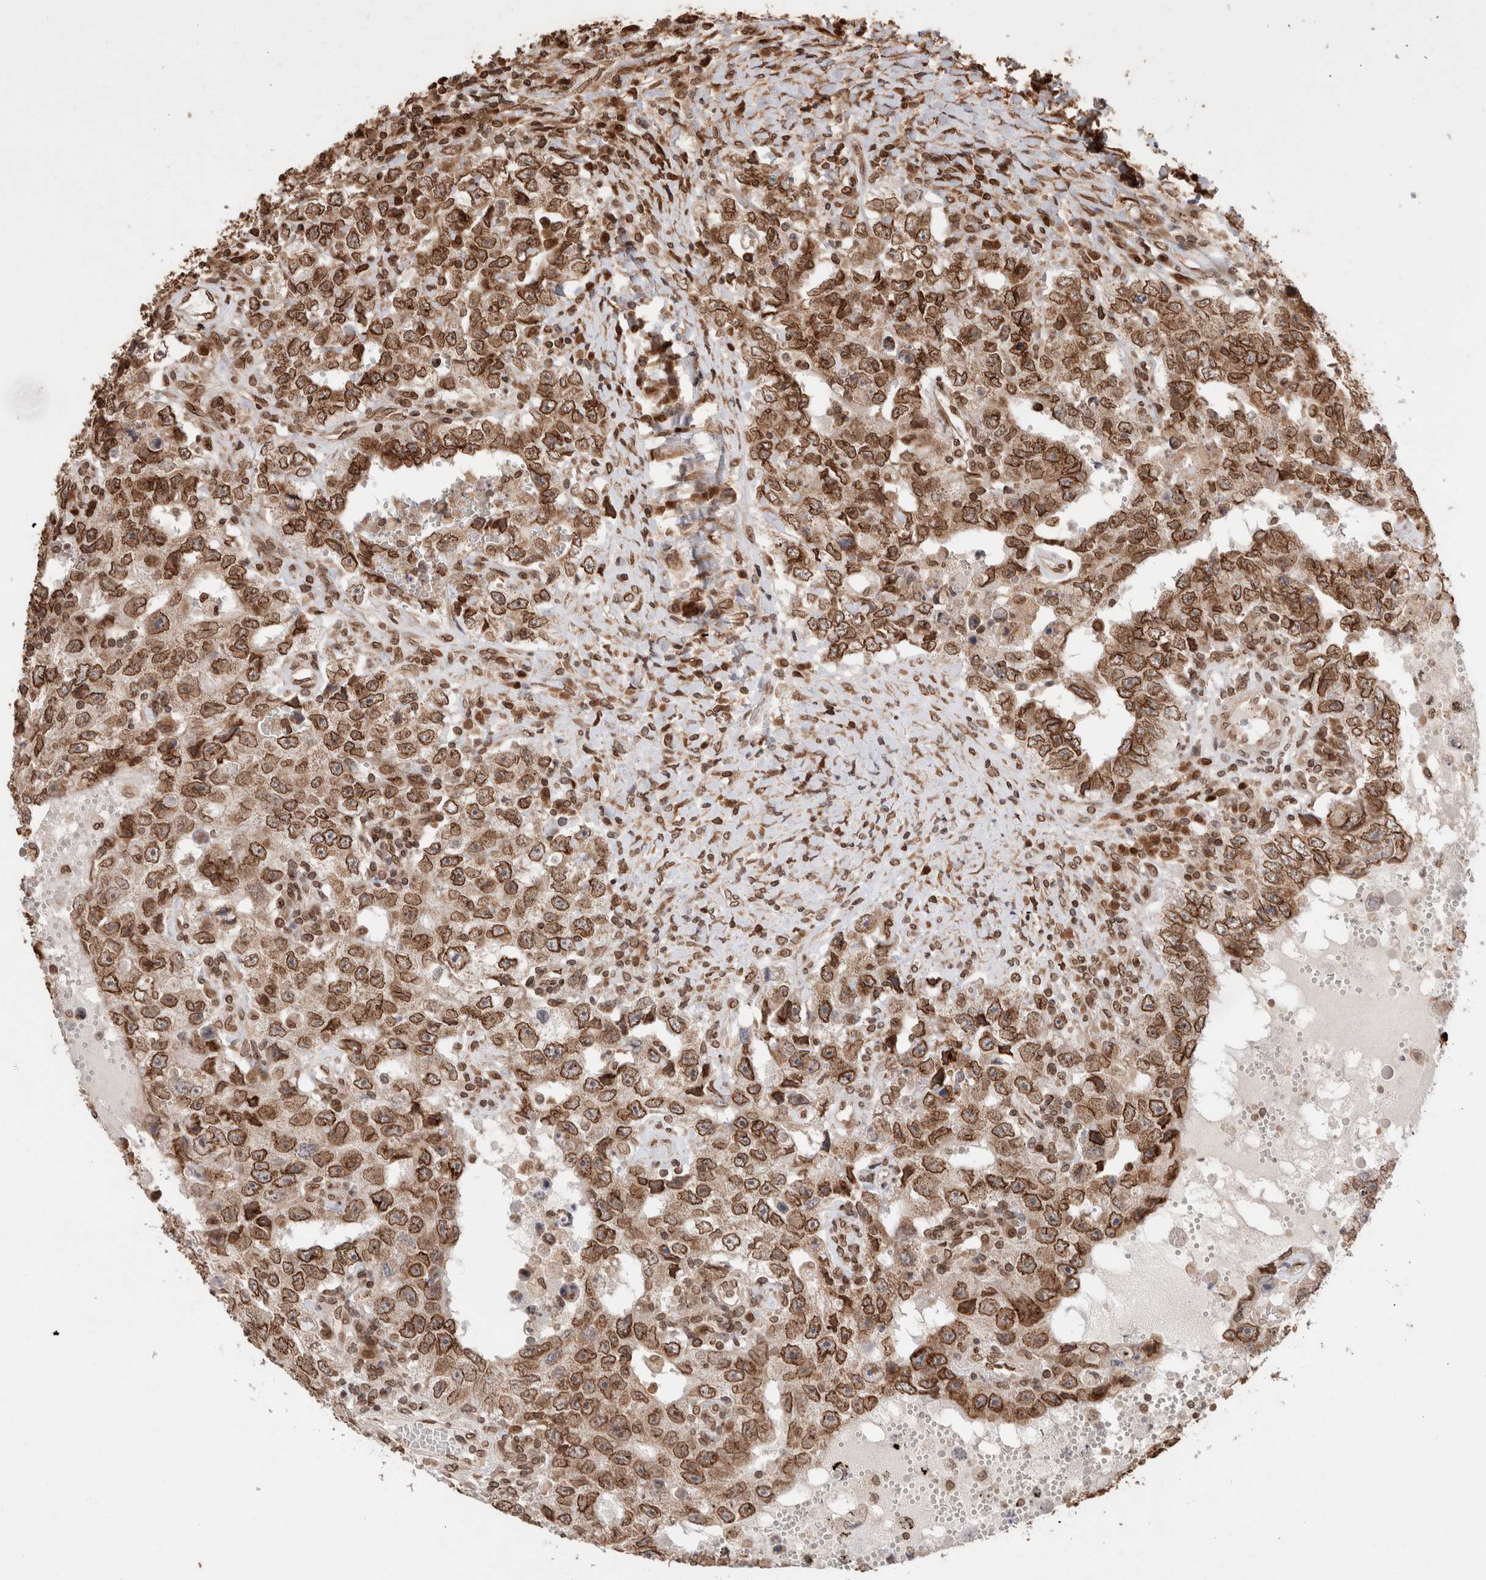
{"staining": {"intensity": "strong", "quantity": ">75%", "location": "cytoplasmic/membranous,nuclear"}, "tissue": "testis cancer", "cell_type": "Tumor cells", "image_type": "cancer", "snomed": [{"axis": "morphology", "description": "Carcinoma, Embryonal, NOS"}, {"axis": "topography", "description": "Testis"}], "caption": "Testis cancer stained for a protein (brown) displays strong cytoplasmic/membranous and nuclear positive positivity in approximately >75% of tumor cells.", "gene": "TPR", "patient": {"sex": "male", "age": 26}}